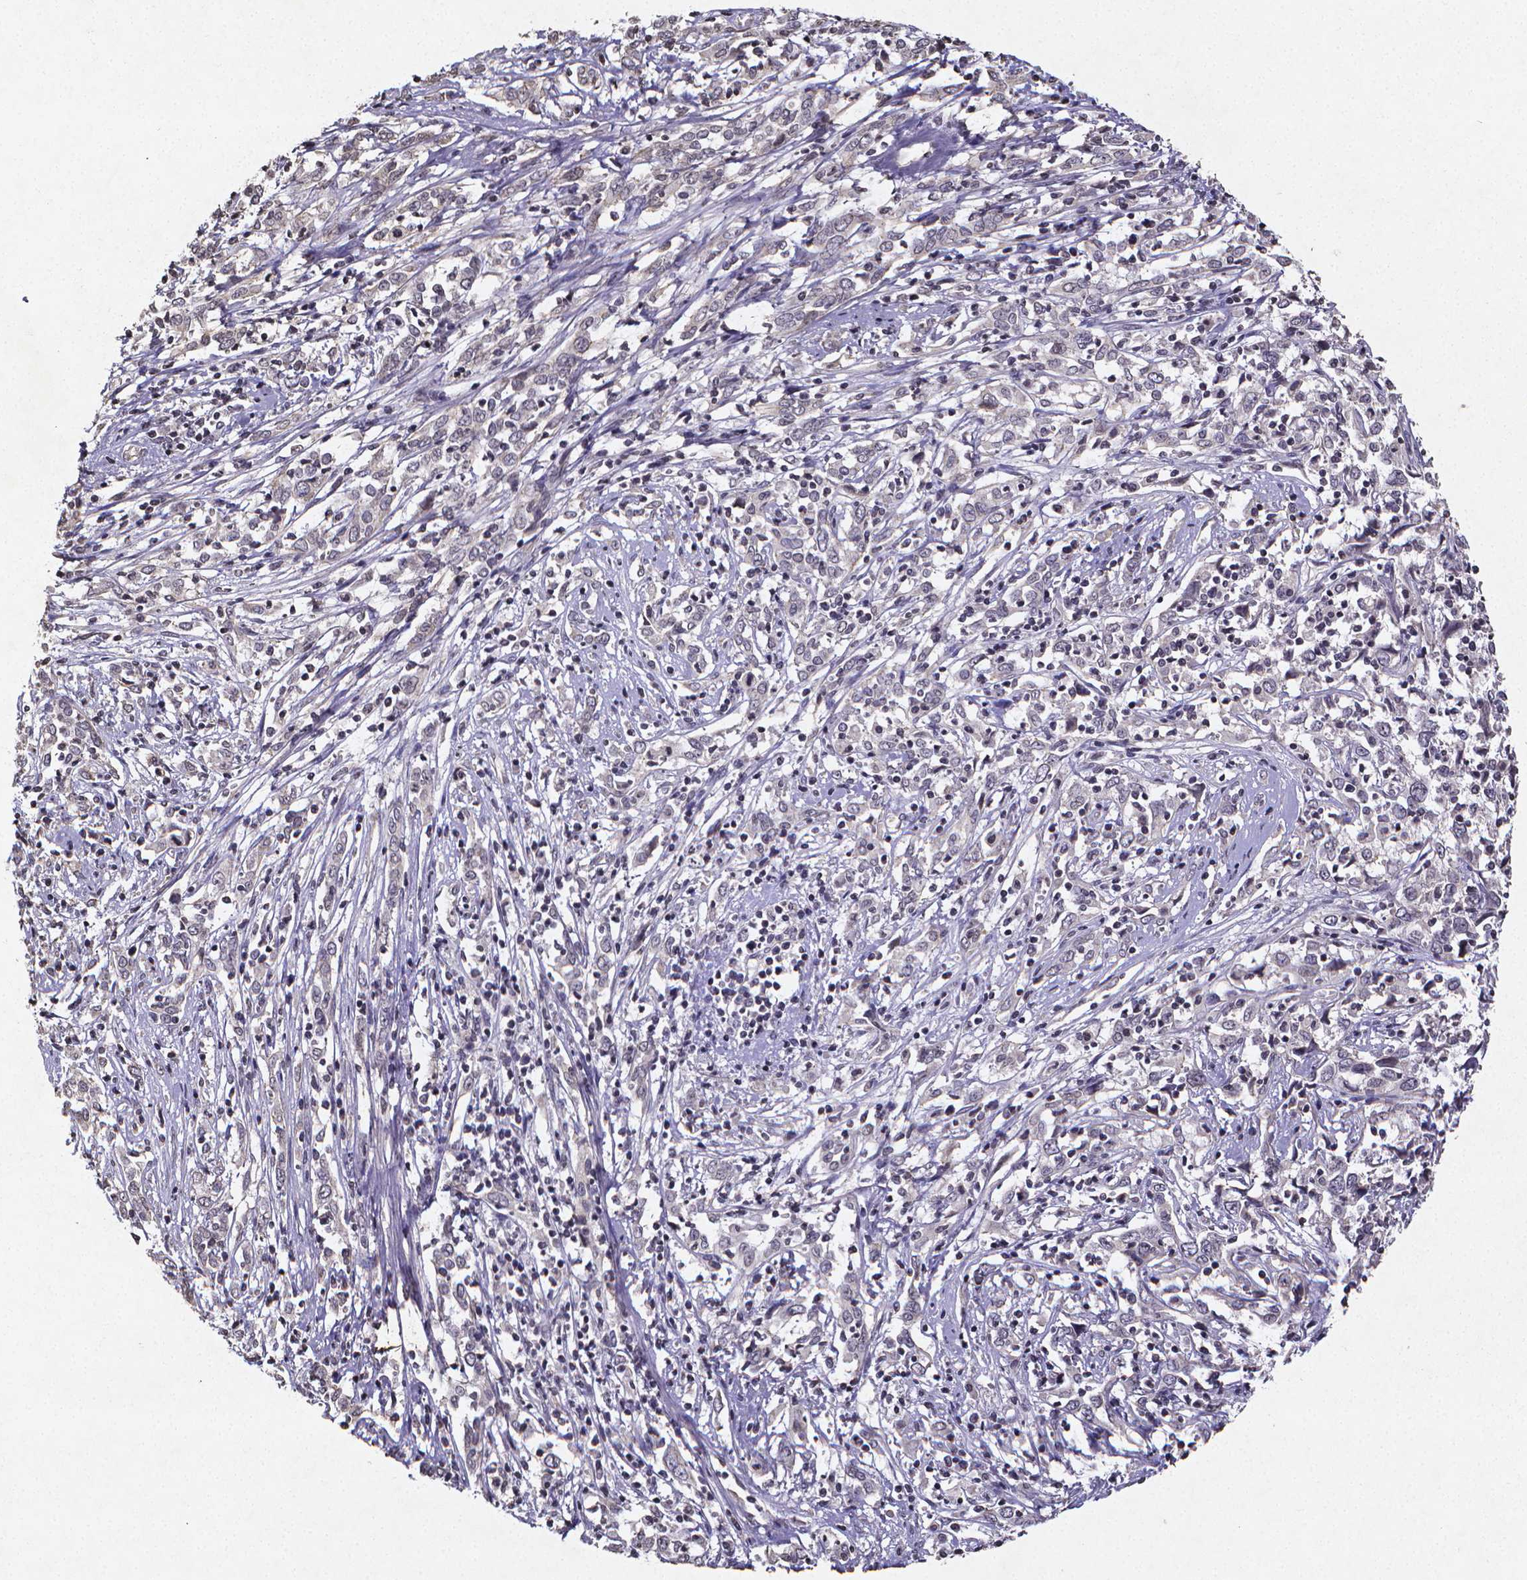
{"staining": {"intensity": "negative", "quantity": "none", "location": "none"}, "tissue": "cervical cancer", "cell_type": "Tumor cells", "image_type": "cancer", "snomed": [{"axis": "morphology", "description": "Adenocarcinoma, NOS"}, {"axis": "topography", "description": "Cervix"}], "caption": "Adenocarcinoma (cervical) stained for a protein using immunohistochemistry (IHC) exhibits no expression tumor cells.", "gene": "TP73", "patient": {"sex": "female", "age": 40}}